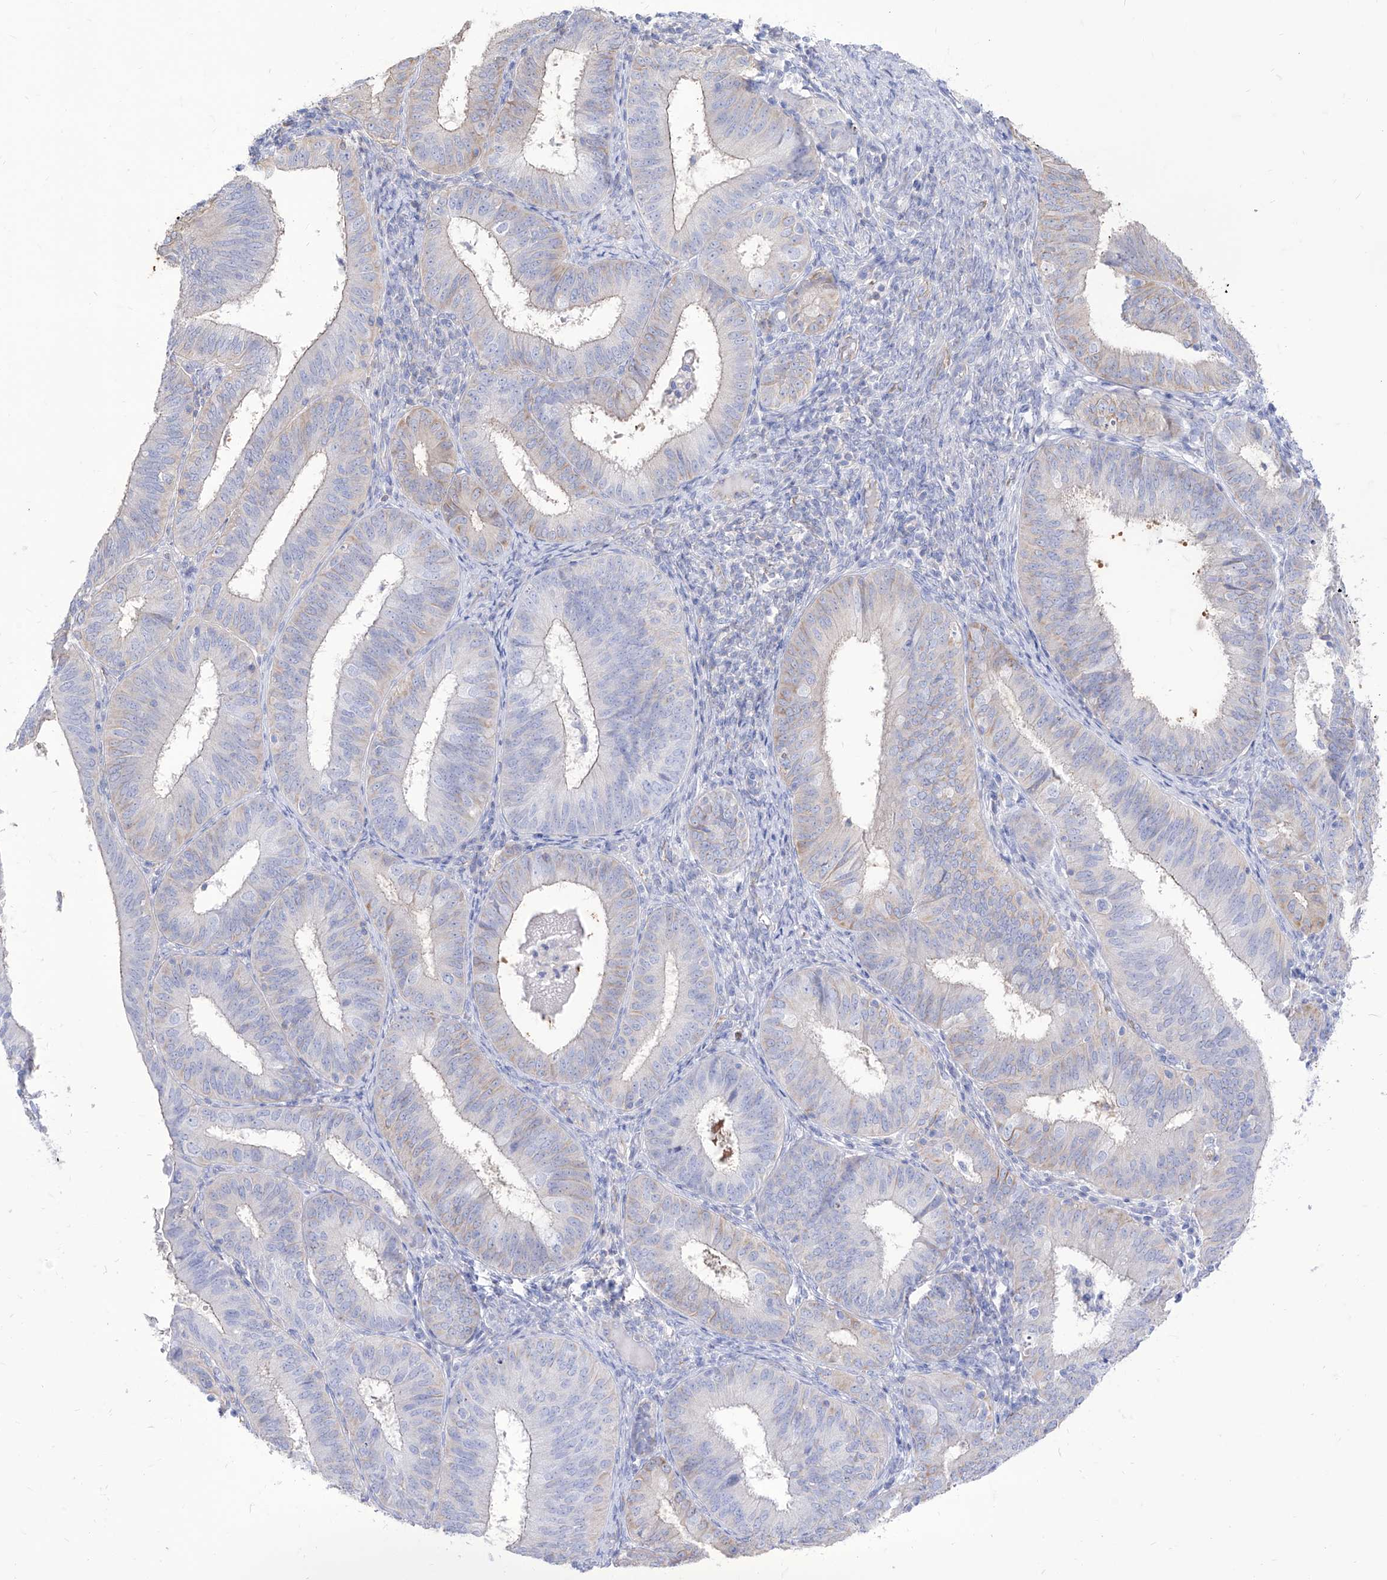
{"staining": {"intensity": "negative", "quantity": "none", "location": "none"}, "tissue": "endometrial cancer", "cell_type": "Tumor cells", "image_type": "cancer", "snomed": [{"axis": "morphology", "description": "Adenocarcinoma, NOS"}, {"axis": "topography", "description": "Endometrium"}], "caption": "This photomicrograph is of endometrial adenocarcinoma stained with IHC to label a protein in brown with the nuclei are counter-stained blue. There is no positivity in tumor cells. (DAB (3,3'-diaminobenzidine) immunohistochemistry (IHC), high magnification).", "gene": "C1orf74", "patient": {"sex": "female", "age": 51}}